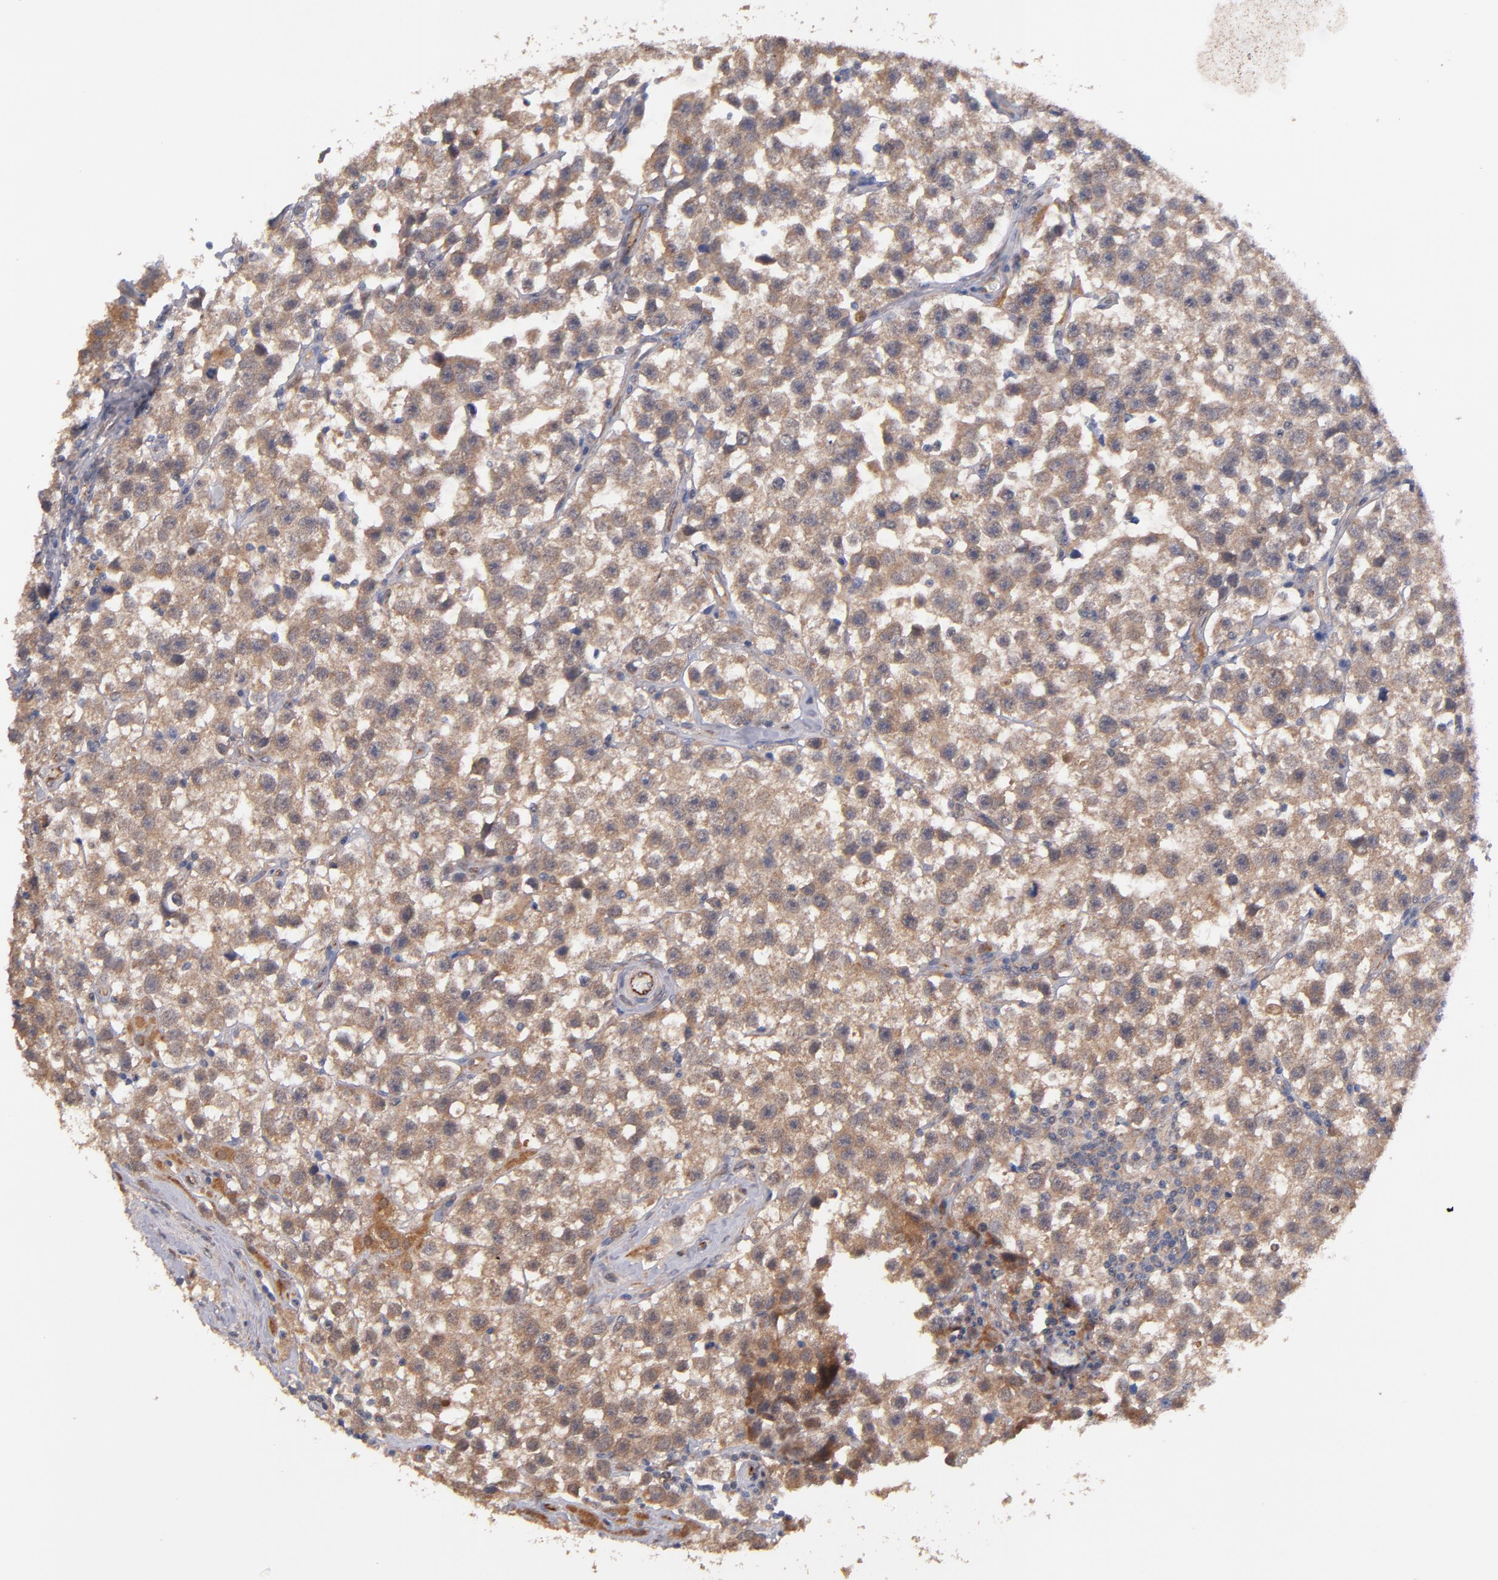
{"staining": {"intensity": "moderate", "quantity": ">75%", "location": "cytoplasmic/membranous"}, "tissue": "testis cancer", "cell_type": "Tumor cells", "image_type": "cancer", "snomed": [{"axis": "morphology", "description": "Seminoma, NOS"}, {"axis": "topography", "description": "Testis"}], "caption": "Immunohistochemistry (IHC) staining of seminoma (testis), which exhibits medium levels of moderate cytoplasmic/membranous staining in about >75% of tumor cells indicating moderate cytoplasmic/membranous protein staining. The staining was performed using DAB (brown) for protein detection and nuclei were counterstained in hematoxylin (blue).", "gene": "GMFG", "patient": {"sex": "male", "age": 32}}